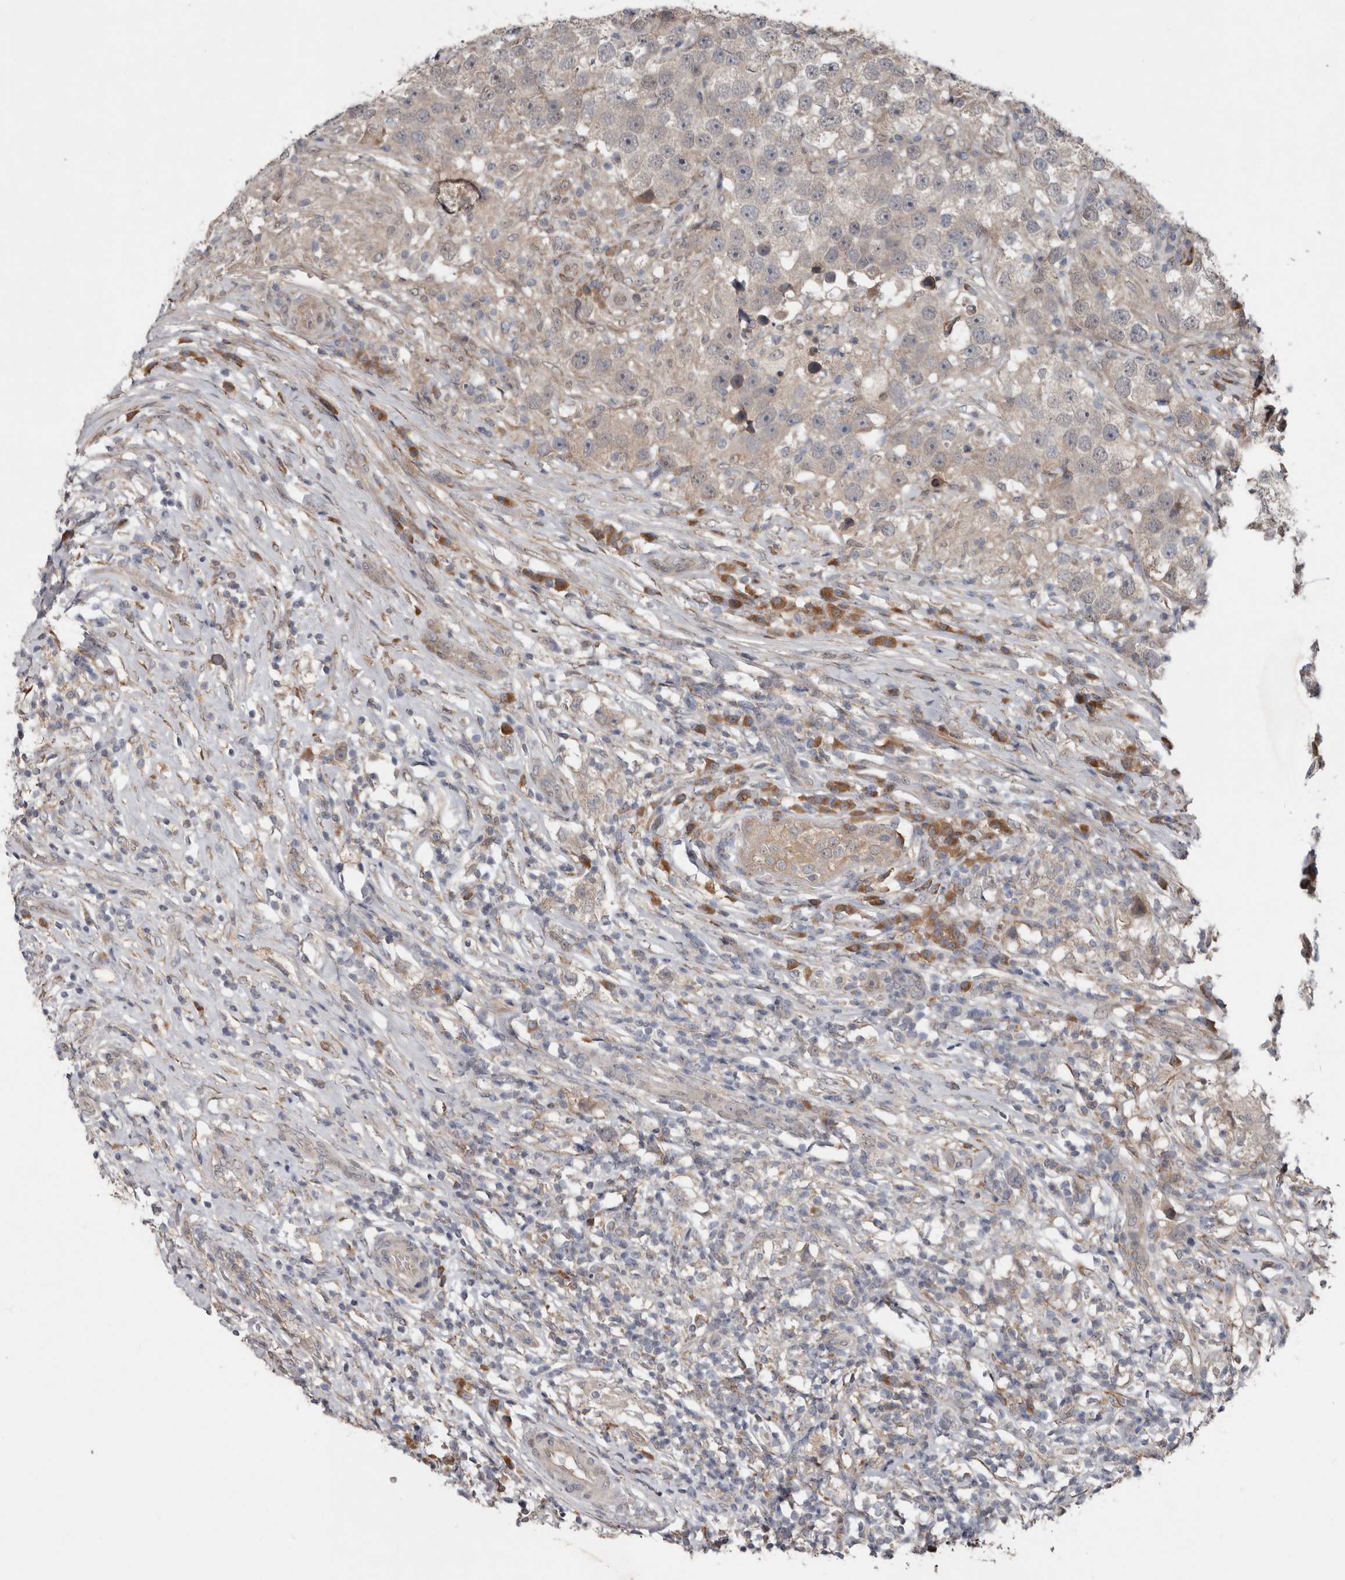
{"staining": {"intensity": "negative", "quantity": "none", "location": "none"}, "tissue": "testis cancer", "cell_type": "Tumor cells", "image_type": "cancer", "snomed": [{"axis": "morphology", "description": "Seminoma, NOS"}, {"axis": "topography", "description": "Testis"}], "caption": "DAB immunohistochemical staining of testis cancer (seminoma) demonstrates no significant expression in tumor cells.", "gene": "CHML", "patient": {"sex": "male", "age": 49}}